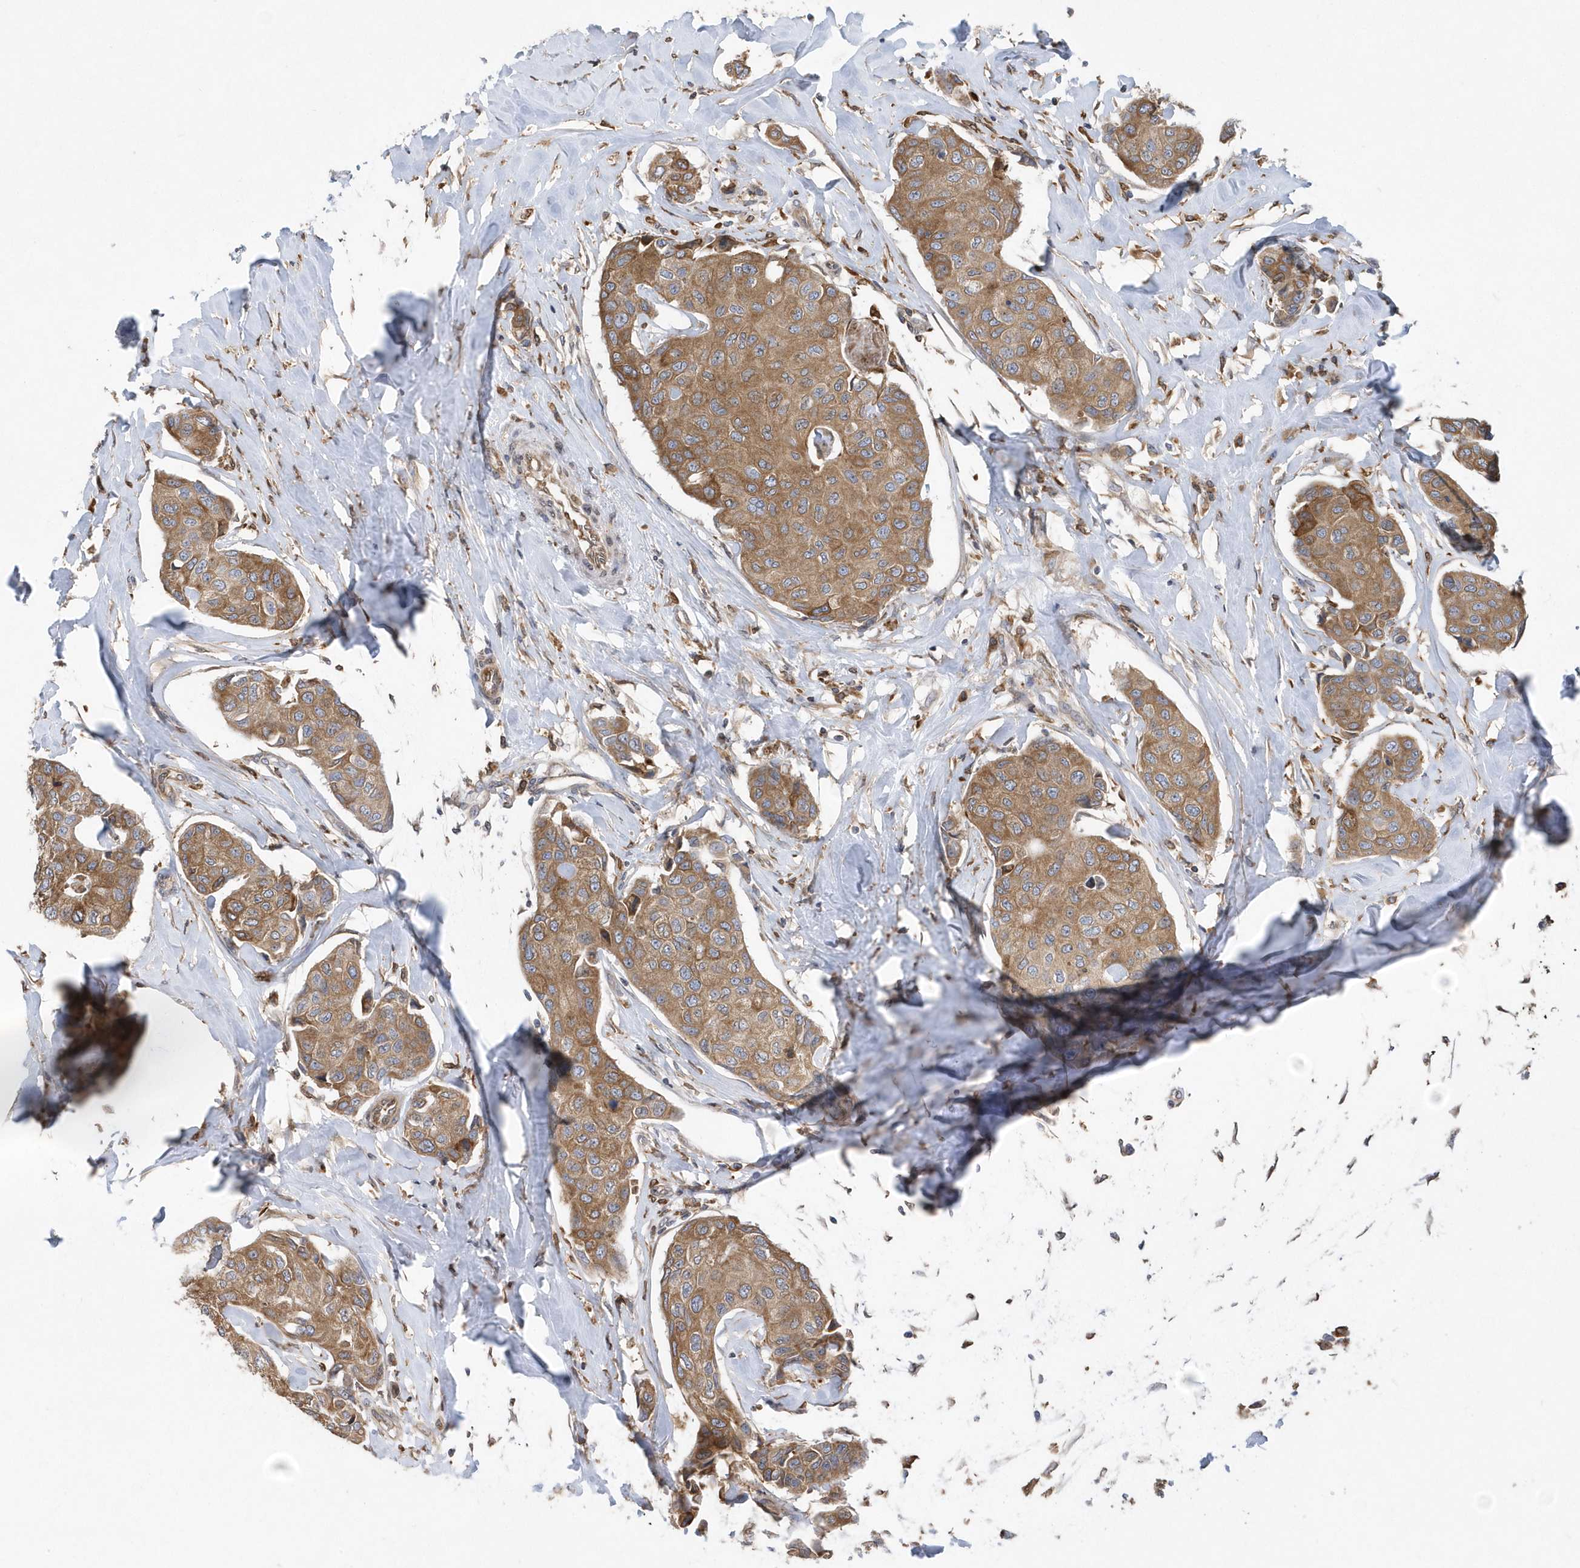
{"staining": {"intensity": "moderate", "quantity": ">75%", "location": "cytoplasmic/membranous"}, "tissue": "breast cancer", "cell_type": "Tumor cells", "image_type": "cancer", "snomed": [{"axis": "morphology", "description": "Duct carcinoma"}, {"axis": "topography", "description": "Breast"}], "caption": "The histopathology image shows staining of breast invasive ductal carcinoma, revealing moderate cytoplasmic/membranous protein positivity (brown color) within tumor cells.", "gene": "VAMP7", "patient": {"sex": "female", "age": 80}}